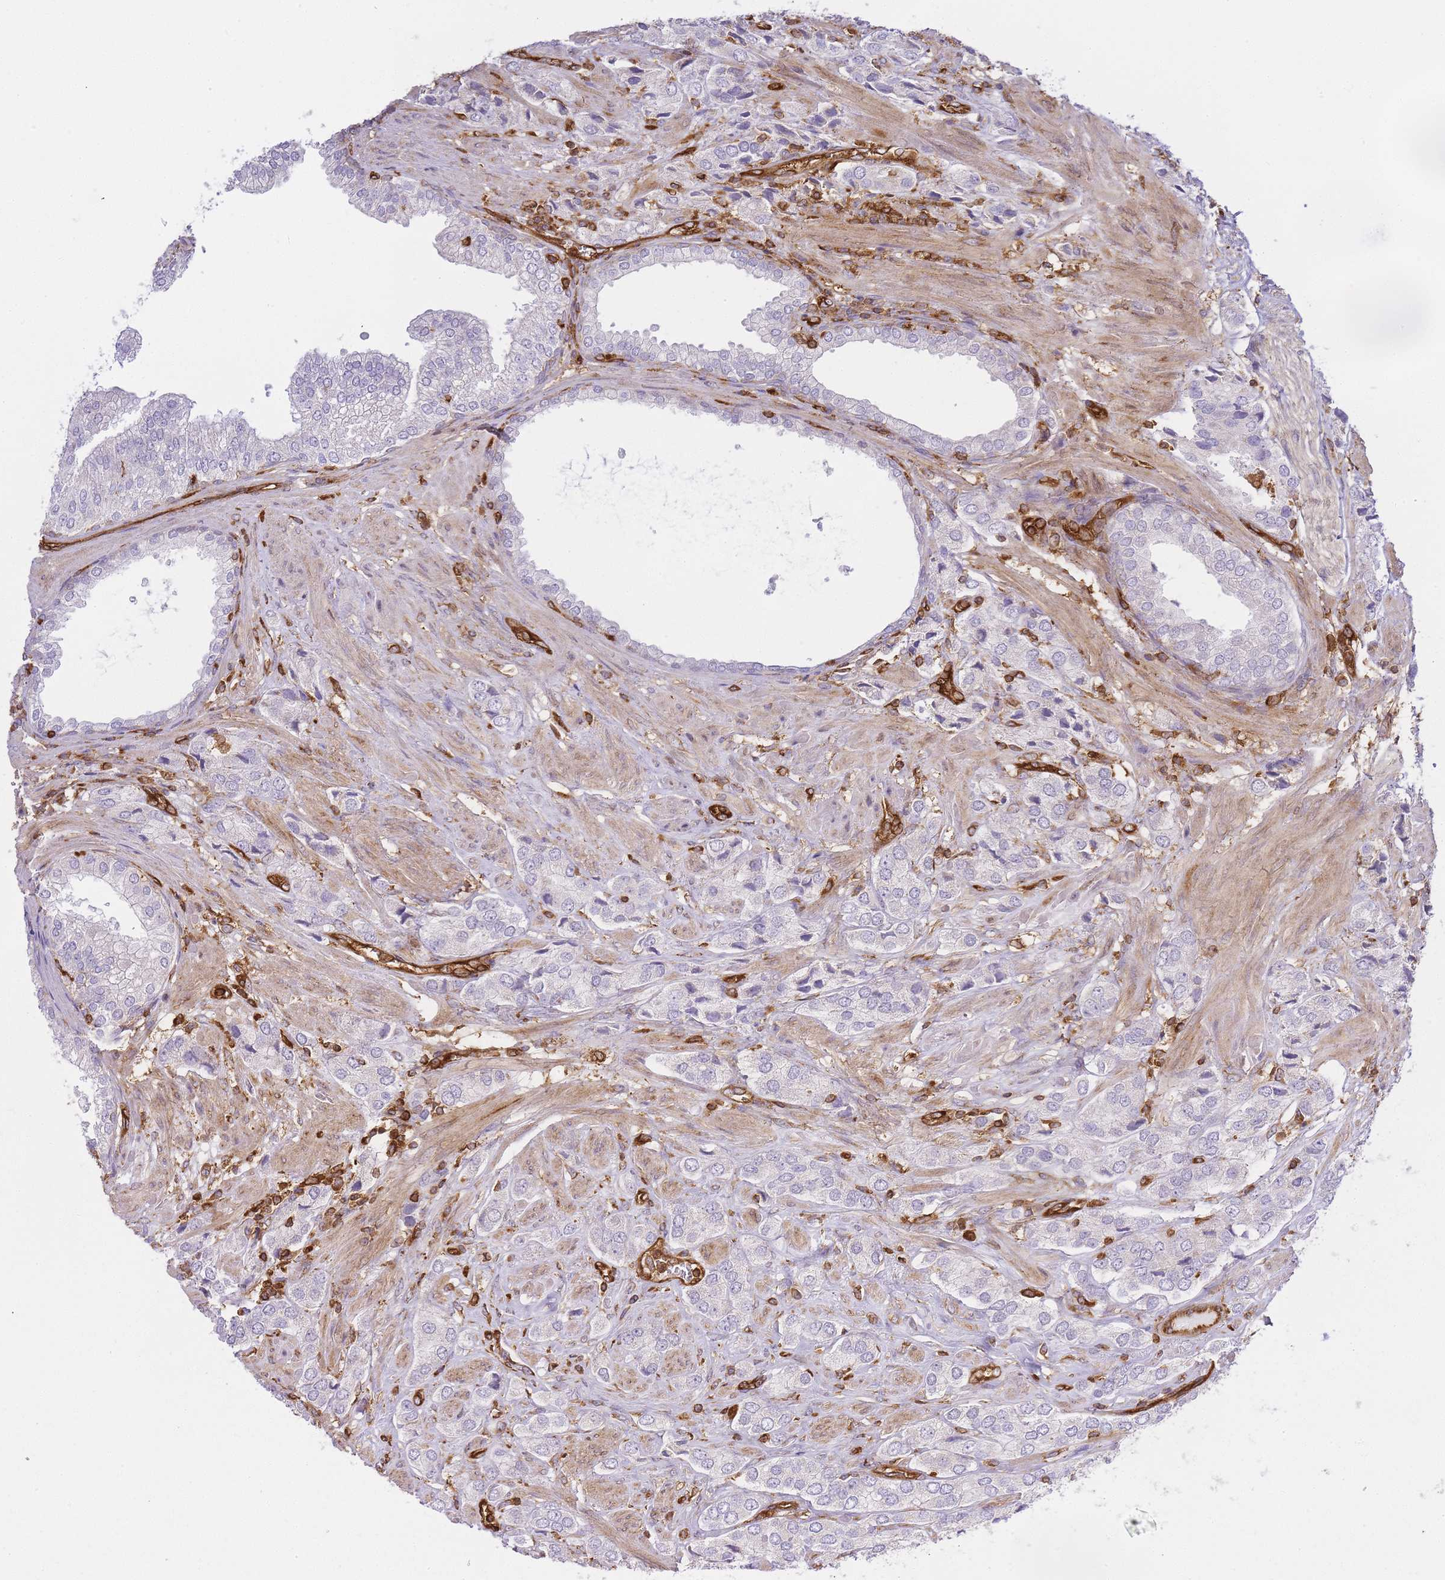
{"staining": {"intensity": "negative", "quantity": "none", "location": "none"}, "tissue": "prostate cancer", "cell_type": "Tumor cells", "image_type": "cancer", "snomed": [{"axis": "morphology", "description": "Adenocarcinoma, High grade"}, {"axis": "topography", "description": "Prostate and seminal vesicle, NOS"}], "caption": "This is an IHC image of human prostate cancer (adenocarcinoma (high-grade)). There is no expression in tumor cells.", "gene": "MSN", "patient": {"sex": "male", "age": 64}}